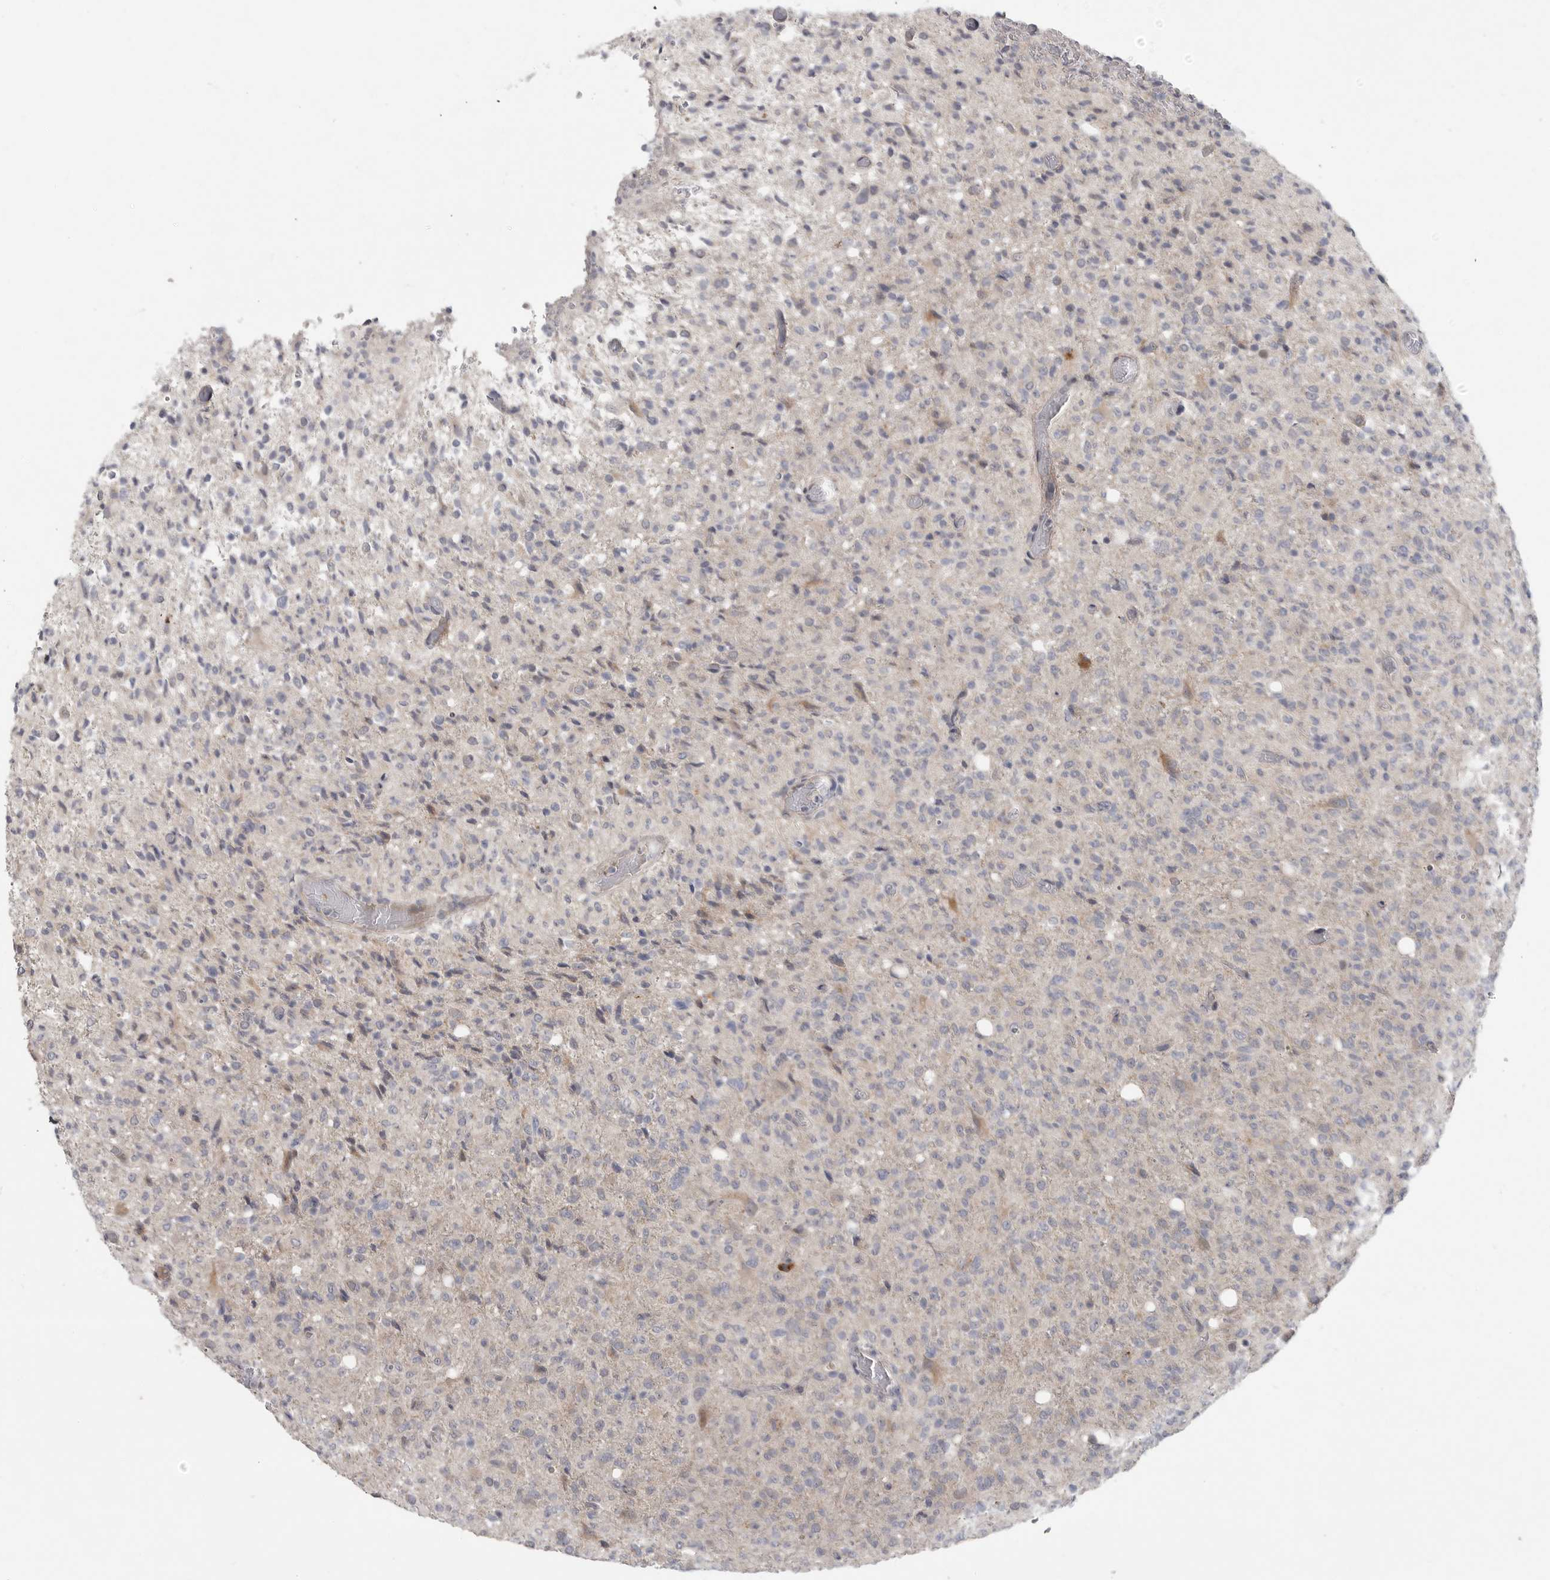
{"staining": {"intensity": "negative", "quantity": "none", "location": "none"}, "tissue": "glioma", "cell_type": "Tumor cells", "image_type": "cancer", "snomed": [{"axis": "morphology", "description": "Glioma, malignant, High grade"}, {"axis": "topography", "description": "Brain"}], "caption": "High power microscopy image of an IHC image of glioma, revealing no significant staining in tumor cells. Nuclei are stained in blue.", "gene": "FBXO43", "patient": {"sex": "female", "age": 57}}